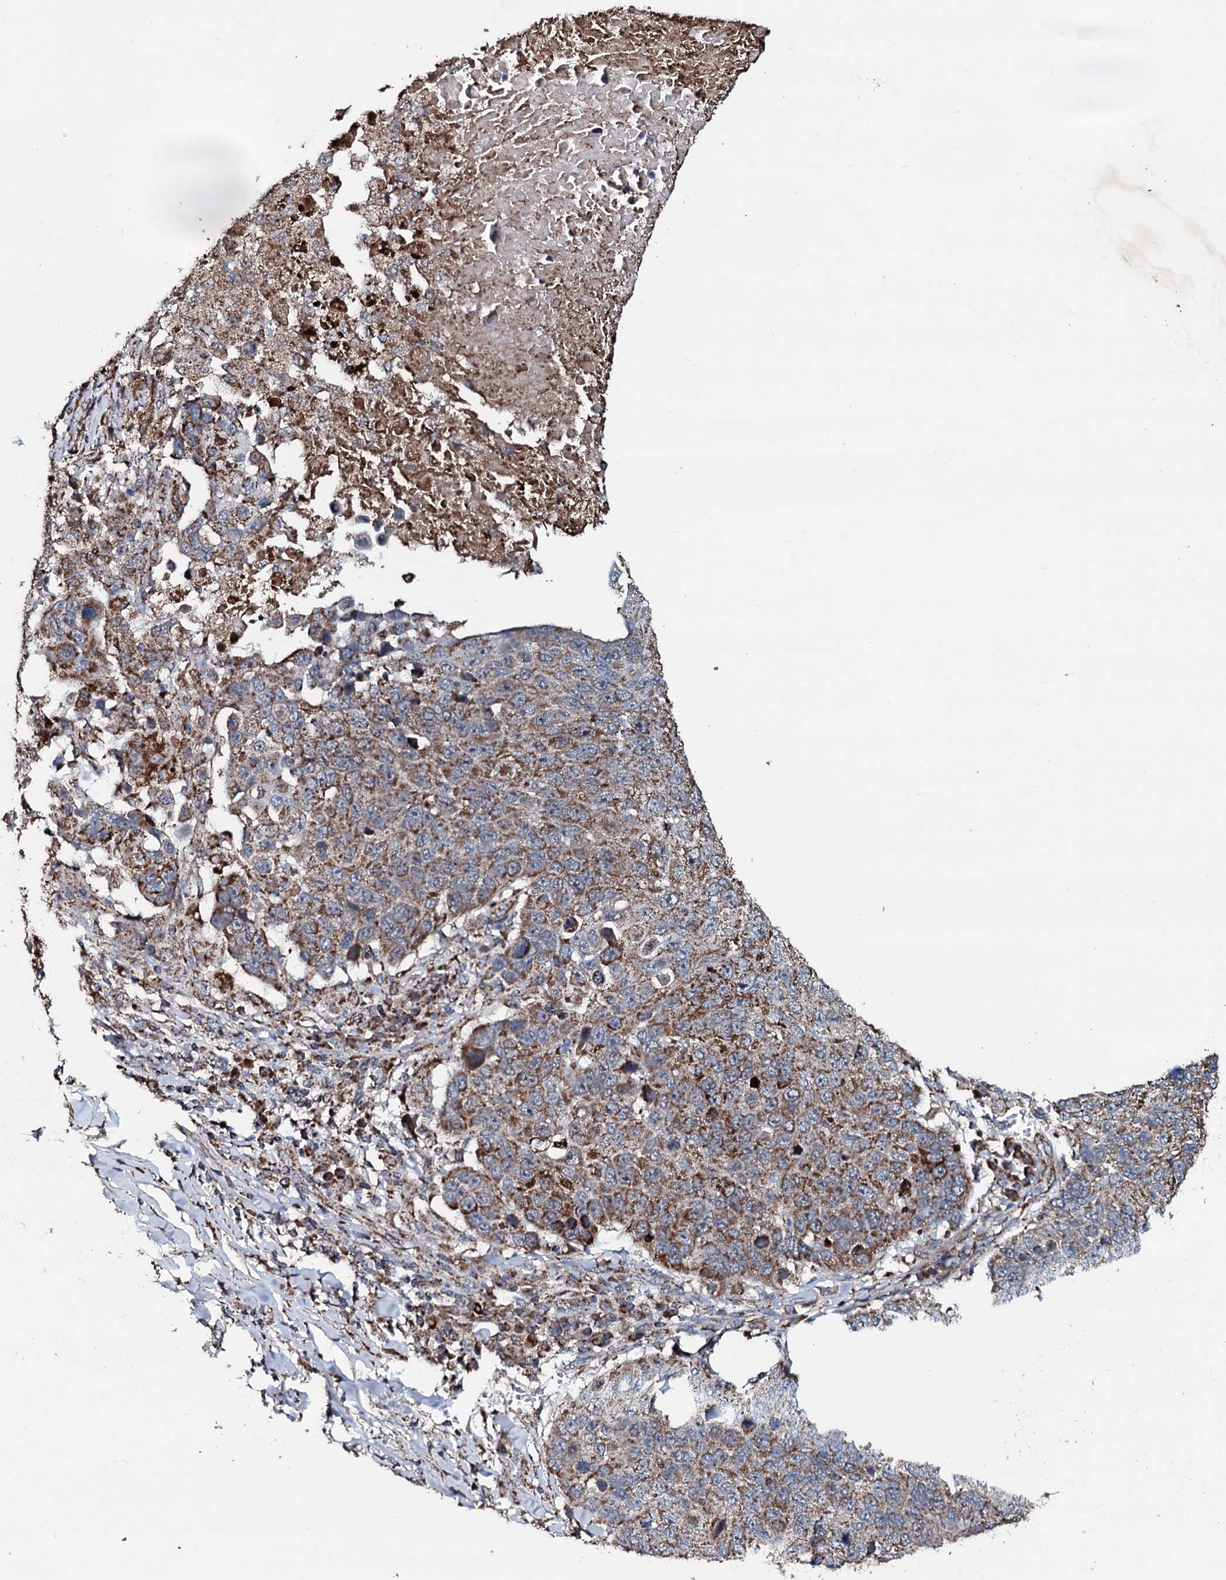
{"staining": {"intensity": "moderate", "quantity": ">75%", "location": "cytoplasmic/membranous"}, "tissue": "lung cancer", "cell_type": "Tumor cells", "image_type": "cancer", "snomed": [{"axis": "morphology", "description": "Normal tissue, NOS"}, {"axis": "morphology", "description": "Squamous cell carcinoma, NOS"}, {"axis": "topography", "description": "Lymph node"}, {"axis": "topography", "description": "Lung"}], "caption": "DAB immunohistochemical staining of lung squamous cell carcinoma exhibits moderate cytoplasmic/membranous protein staining in approximately >75% of tumor cells.", "gene": "DYNC2I2", "patient": {"sex": "male", "age": 66}}